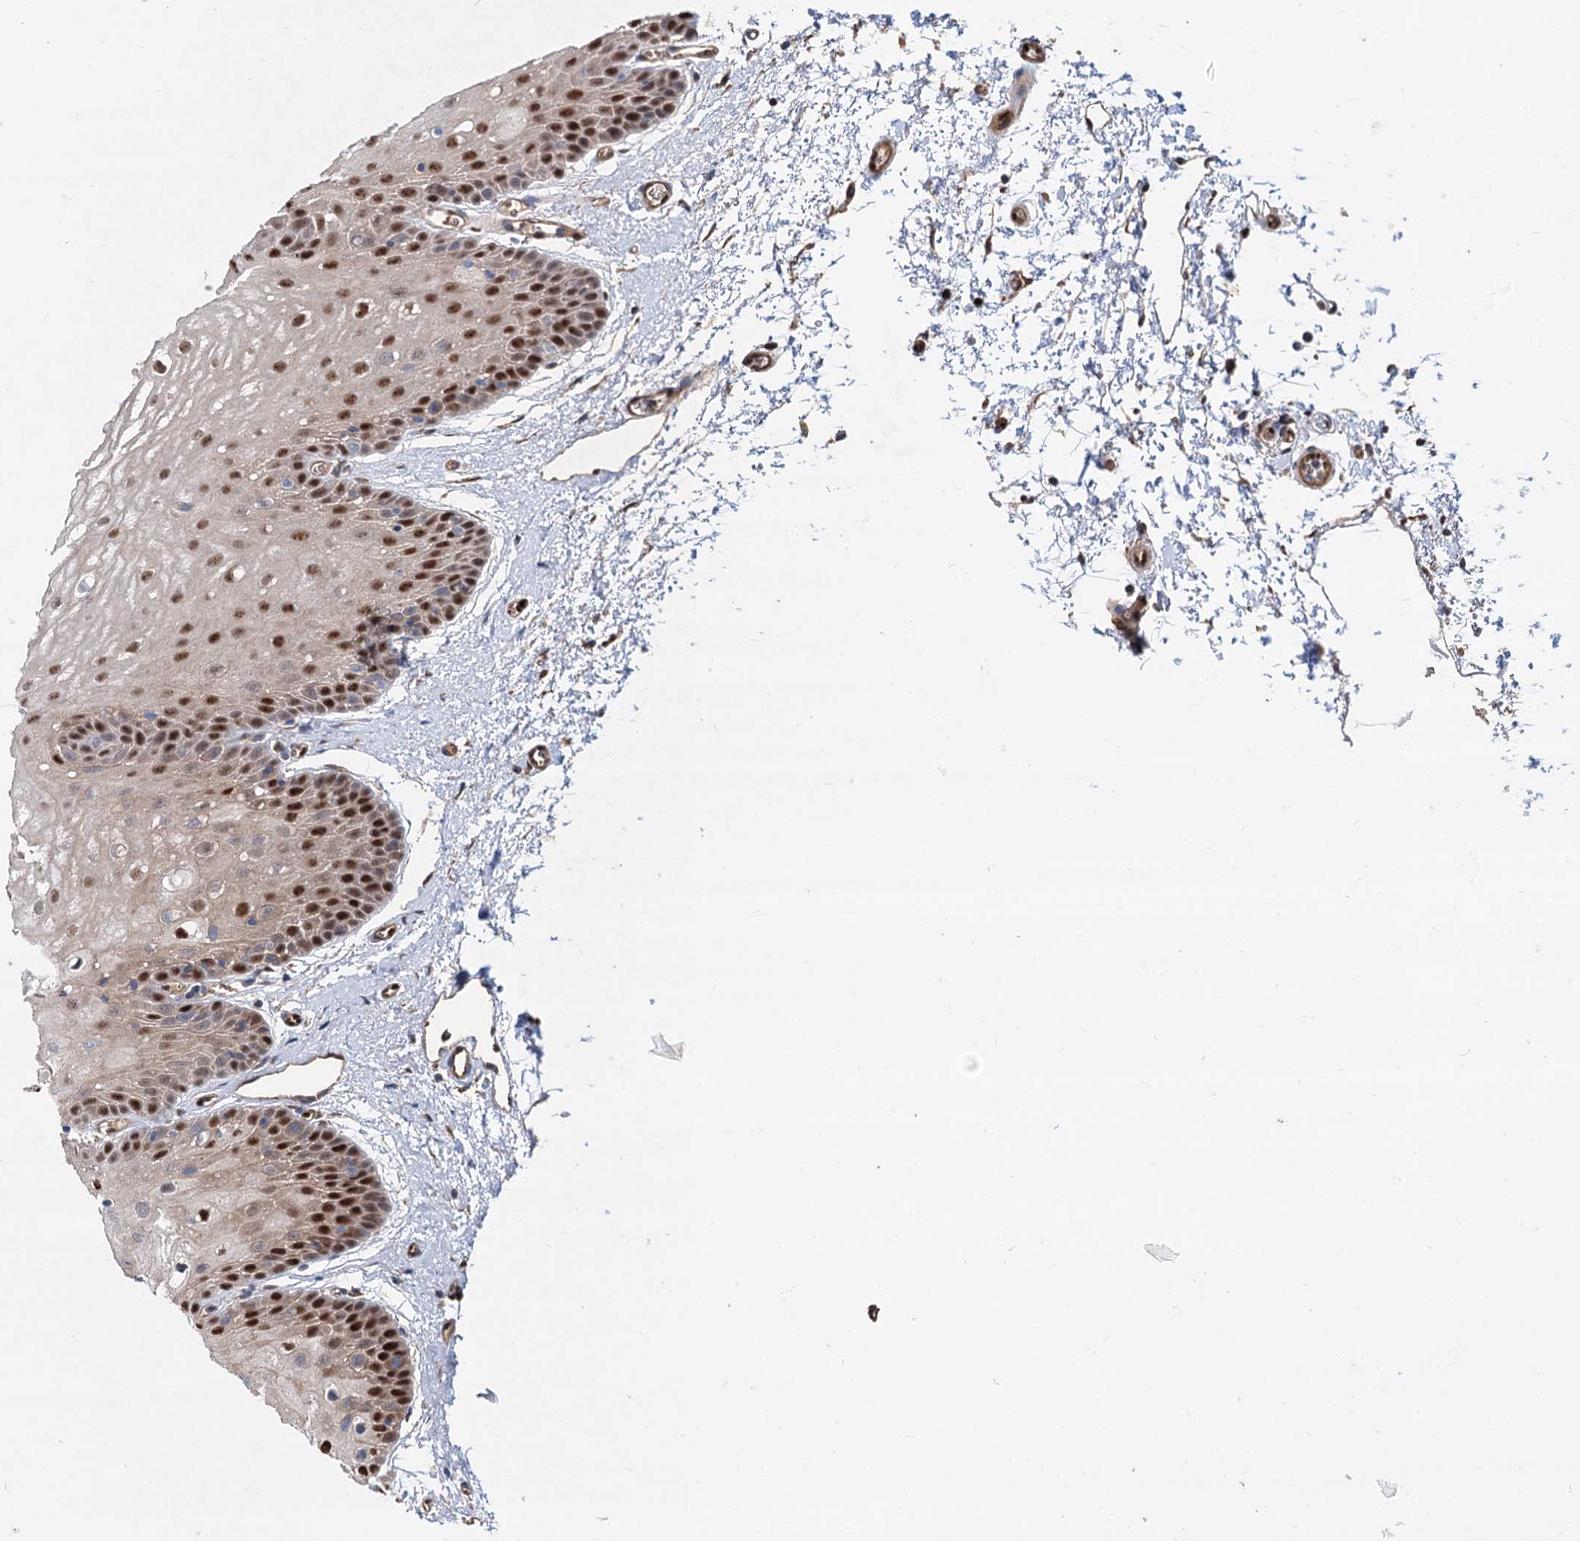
{"staining": {"intensity": "strong", "quantity": "25%-75%", "location": "nuclear"}, "tissue": "oral mucosa", "cell_type": "Squamous epithelial cells", "image_type": "normal", "snomed": [{"axis": "morphology", "description": "Normal tissue, NOS"}, {"axis": "topography", "description": "Oral tissue"}, {"axis": "topography", "description": "Tounge, NOS"}], "caption": "Immunohistochemical staining of unremarkable oral mucosa exhibits 25%-75% levels of strong nuclear protein staining in approximately 25%-75% of squamous epithelial cells. (Stains: DAB in brown, nuclei in blue, Microscopy: brightfield microscopy at high magnification).", "gene": "PTDSS2", "patient": {"sex": "female", "age": 73}}